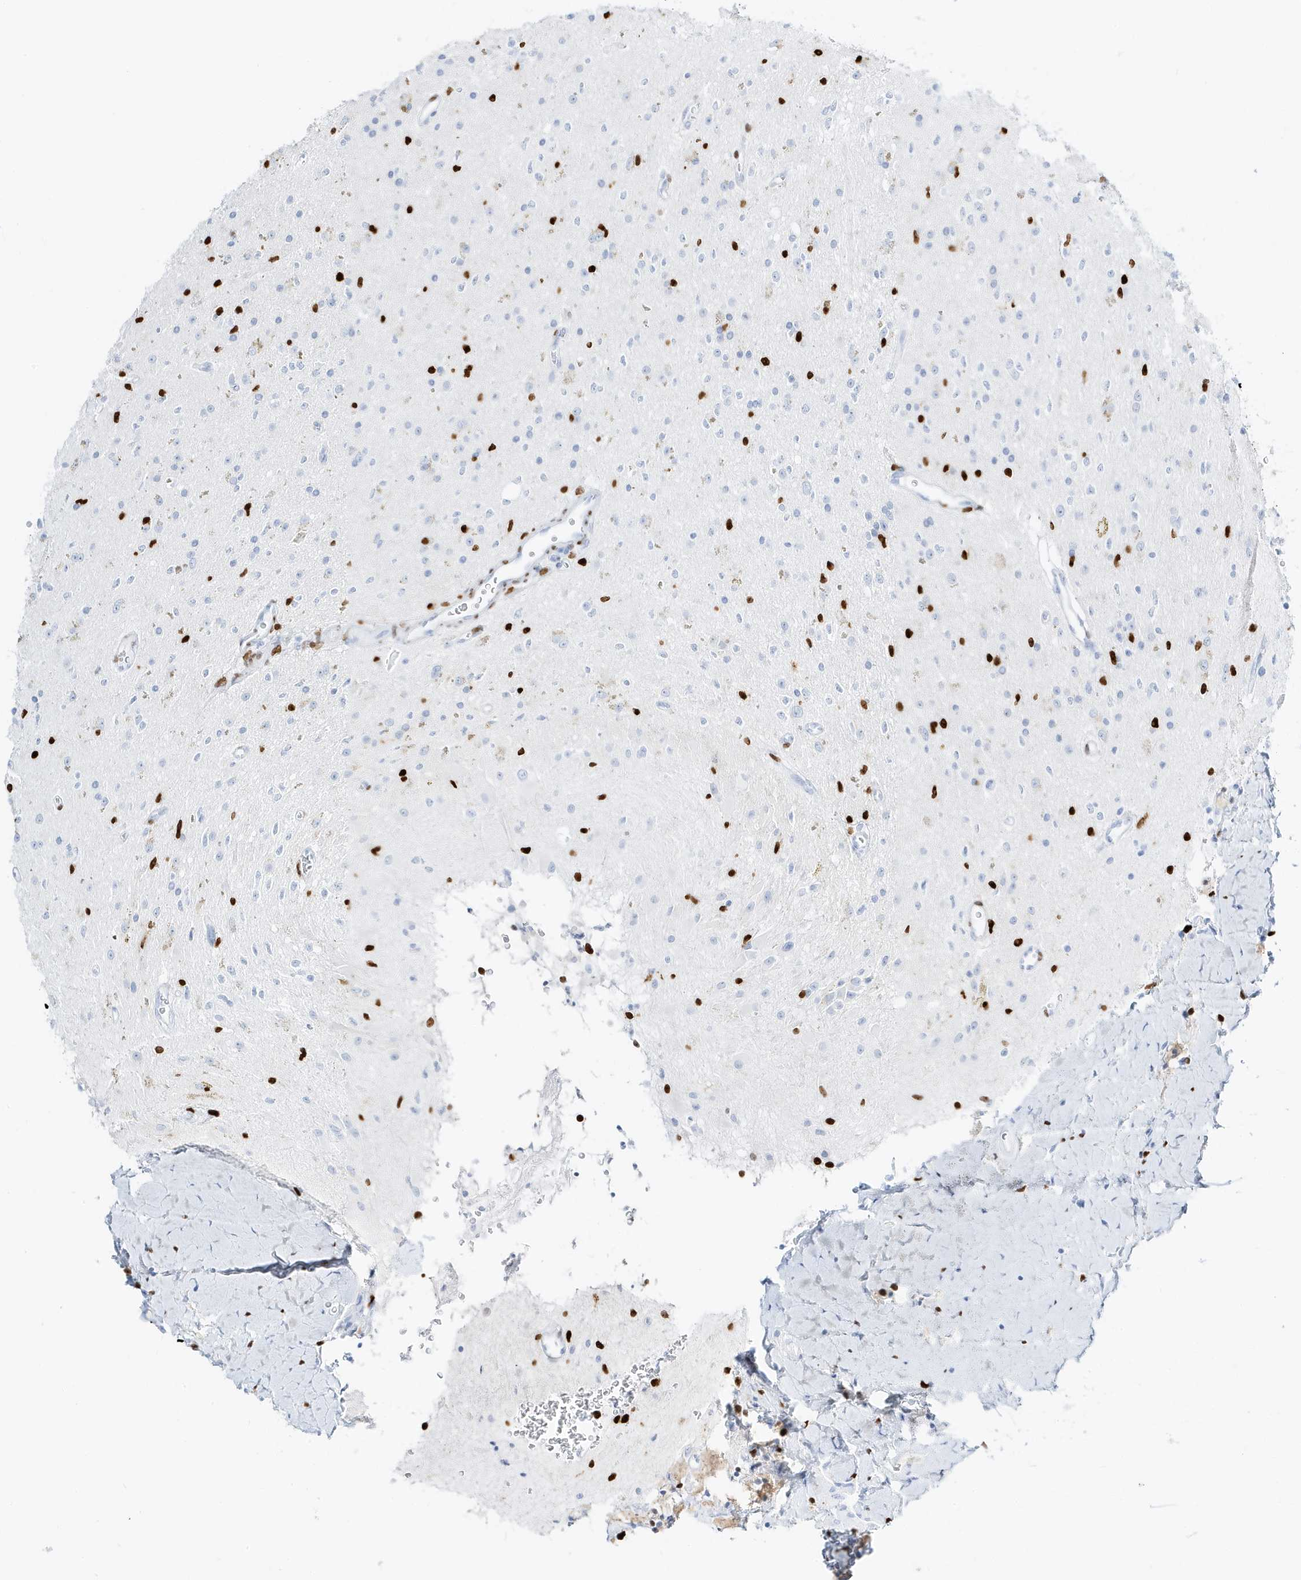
{"staining": {"intensity": "negative", "quantity": "none", "location": "none"}, "tissue": "glioma", "cell_type": "Tumor cells", "image_type": "cancer", "snomed": [{"axis": "morphology", "description": "Glioma, malignant, High grade"}, {"axis": "topography", "description": "Brain"}], "caption": "This histopathology image is of glioma stained with IHC to label a protein in brown with the nuclei are counter-stained blue. There is no positivity in tumor cells.", "gene": "MNDA", "patient": {"sex": "male", "age": 34}}